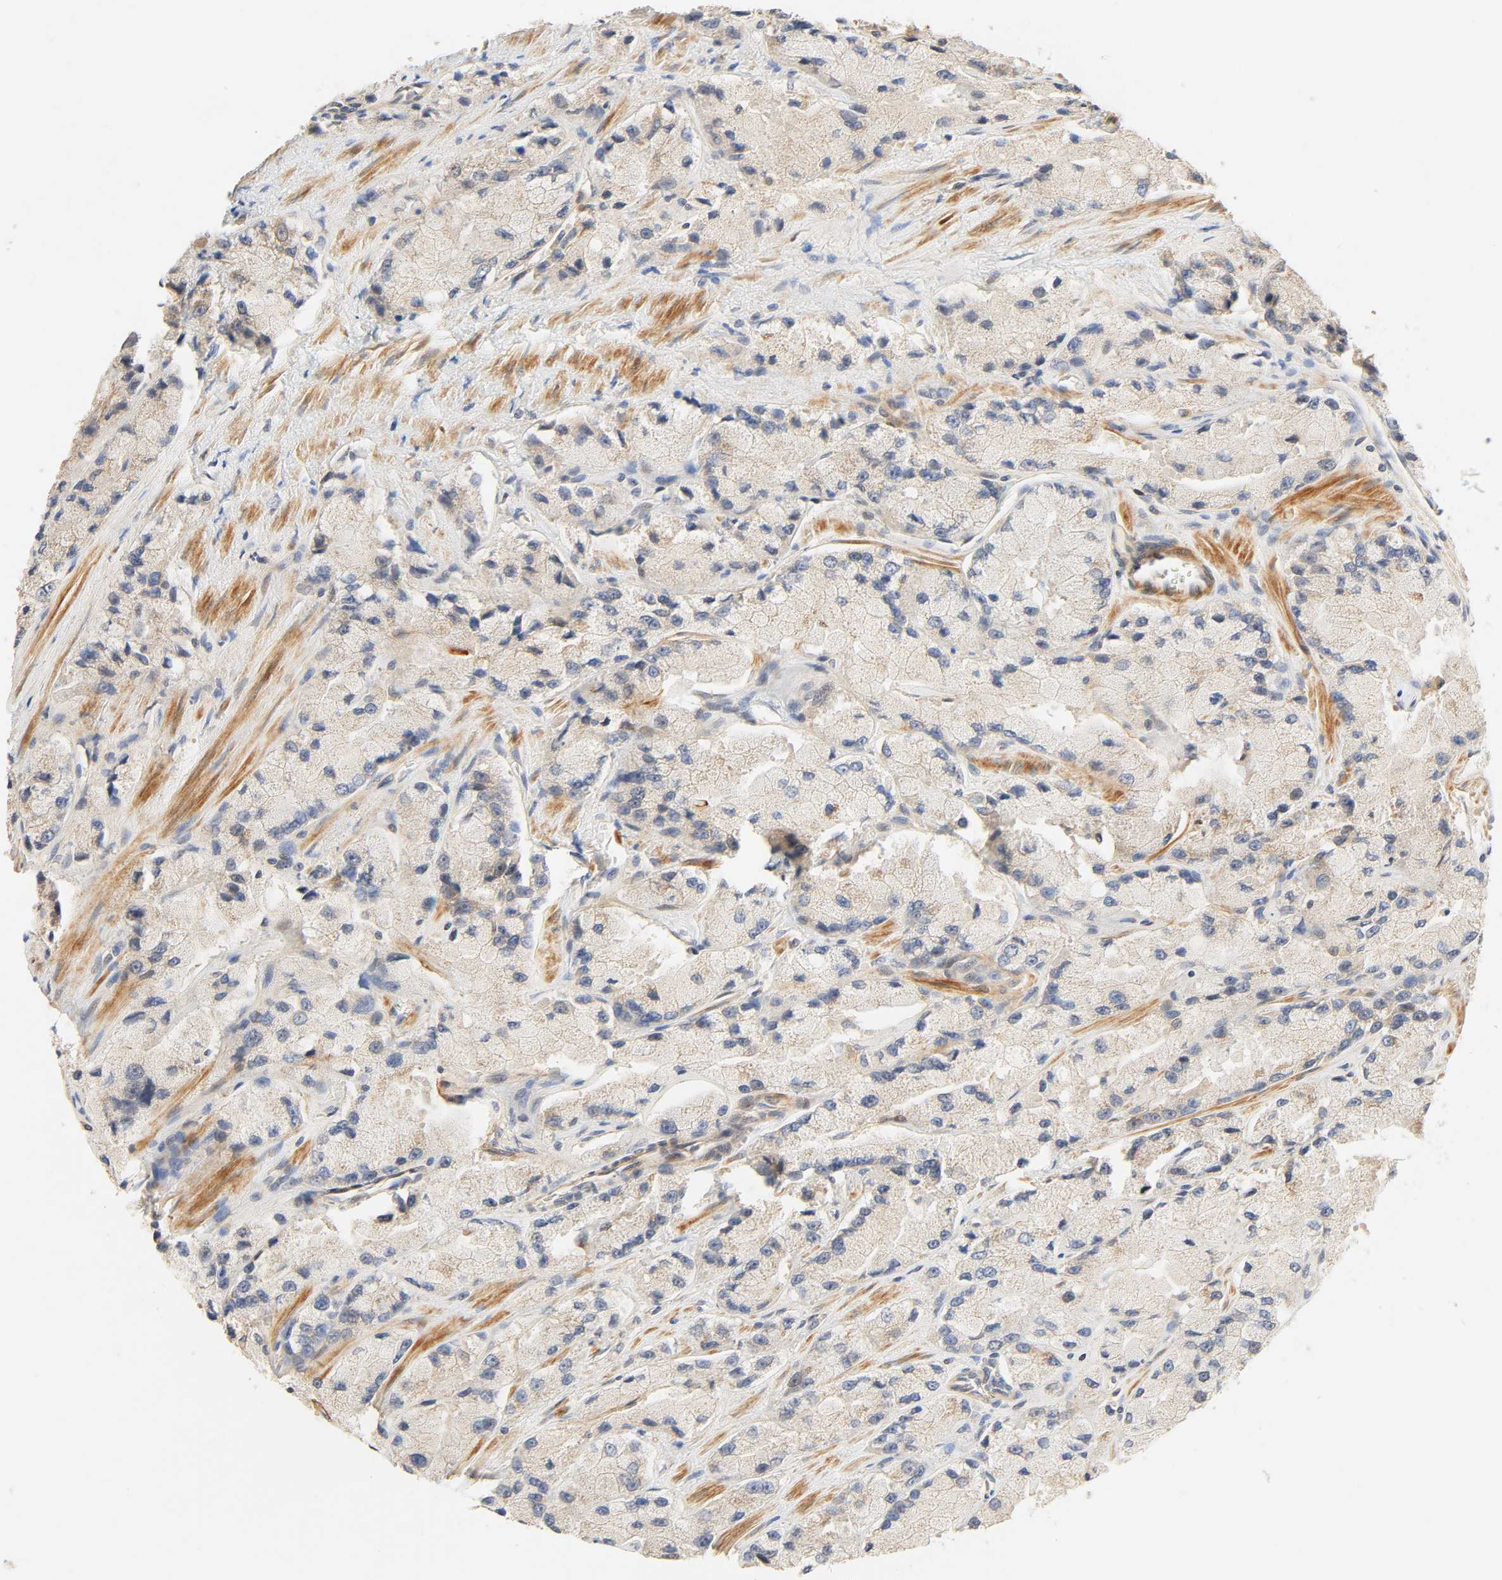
{"staining": {"intensity": "weak", "quantity": "<25%", "location": "cytoplasmic/membranous"}, "tissue": "prostate cancer", "cell_type": "Tumor cells", "image_type": "cancer", "snomed": [{"axis": "morphology", "description": "Adenocarcinoma, High grade"}, {"axis": "topography", "description": "Prostate"}], "caption": "The photomicrograph shows no significant positivity in tumor cells of prostate adenocarcinoma (high-grade).", "gene": "CACNA1G", "patient": {"sex": "male", "age": 58}}